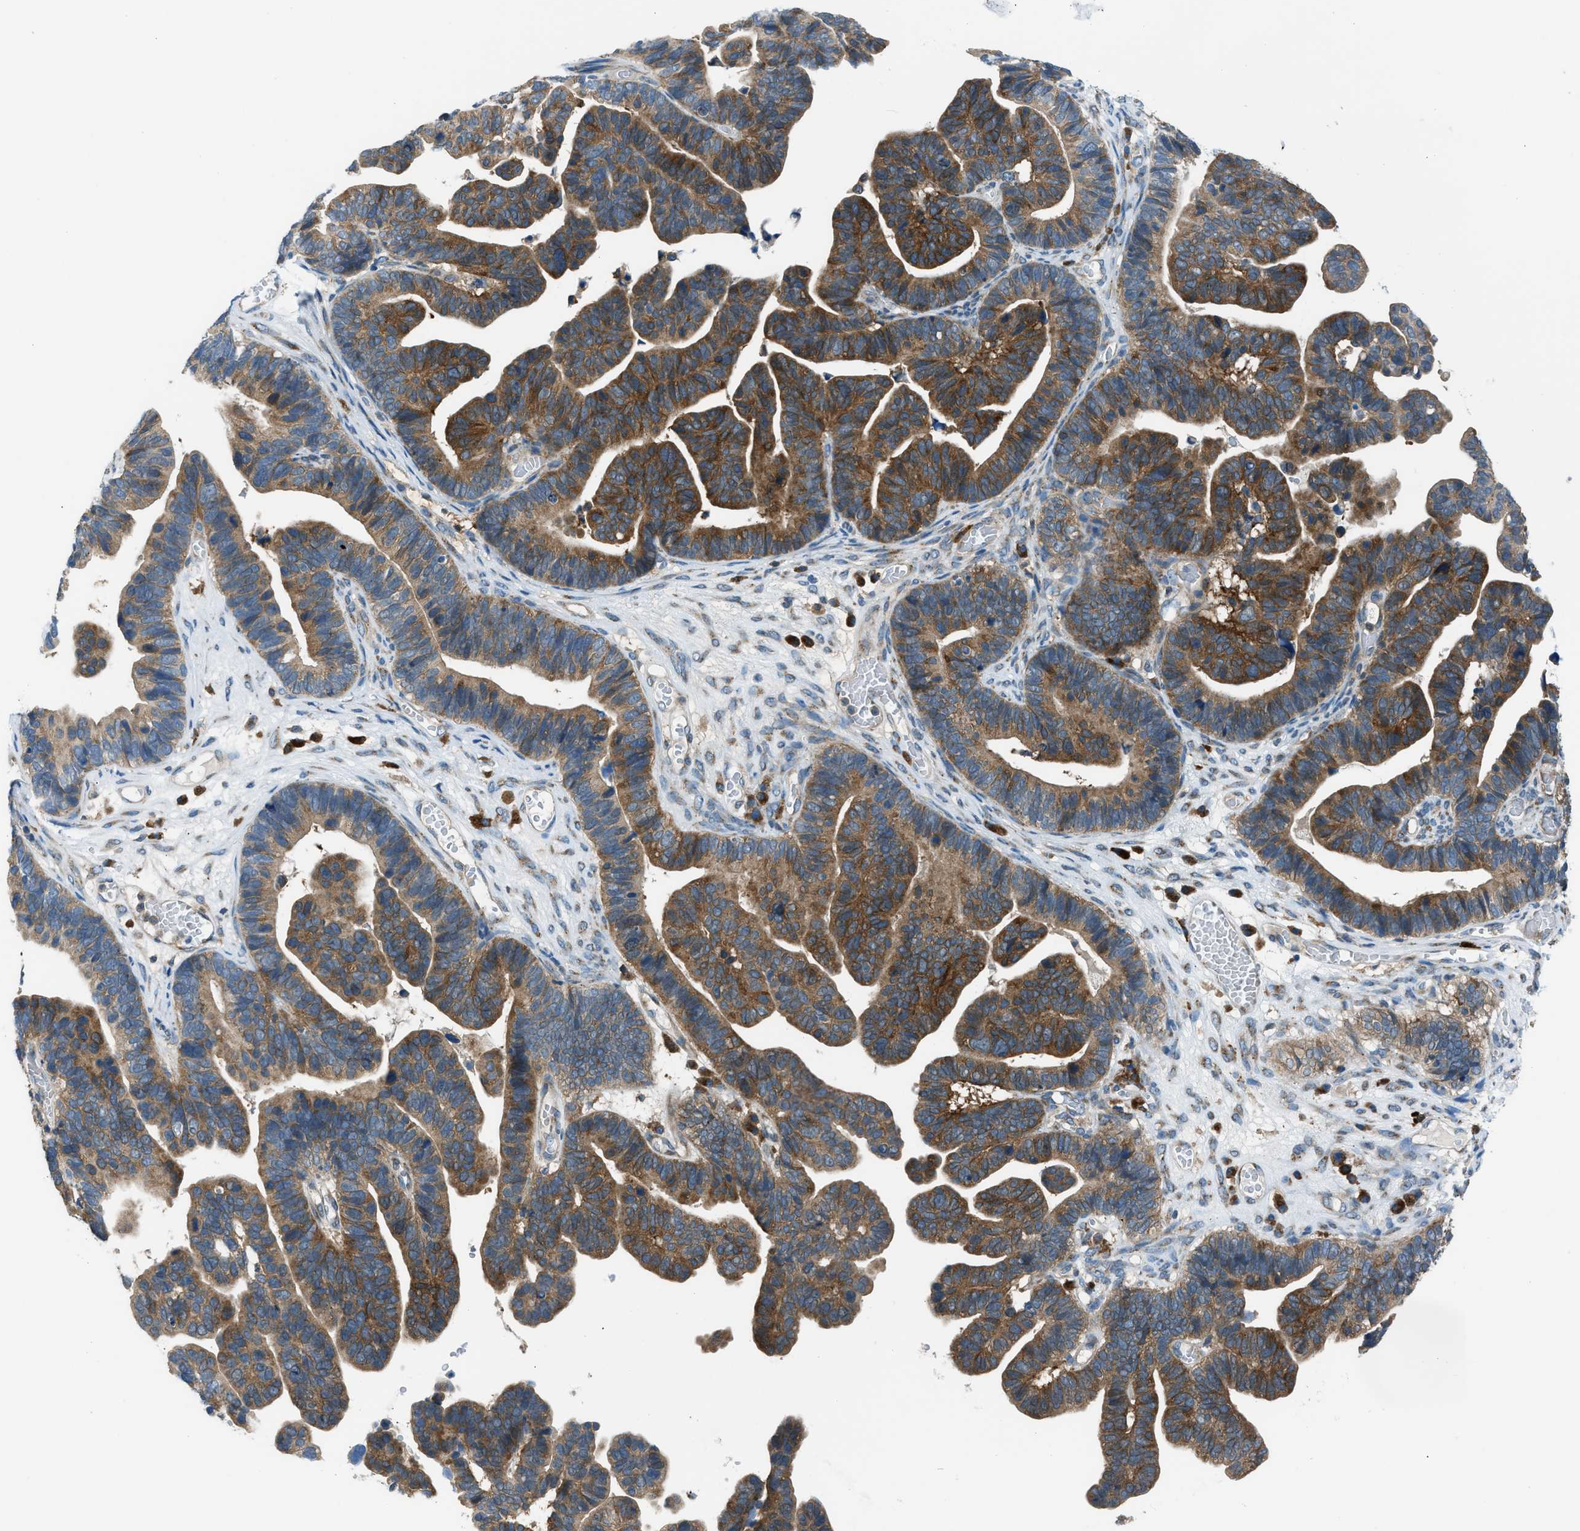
{"staining": {"intensity": "moderate", "quantity": ">75%", "location": "cytoplasmic/membranous"}, "tissue": "ovarian cancer", "cell_type": "Tumor cells", "image_type": "cancer", "snomed": [{"axis": "morphology", "description": "Cystadenocarcinoma, serous, NOS"}, {"axis": "topography", "description": "Ovary"}], "caption": "A medium amount of moderate cytoplasmic/membranous expression is appreciated in approximately >75% of tumor cells in serous cystadenocarcinoma (ovarian) tissue. Nuclei are stained in blue.", "gene": "EDARADD", "patient": {"sex": "female", "age": 56}}